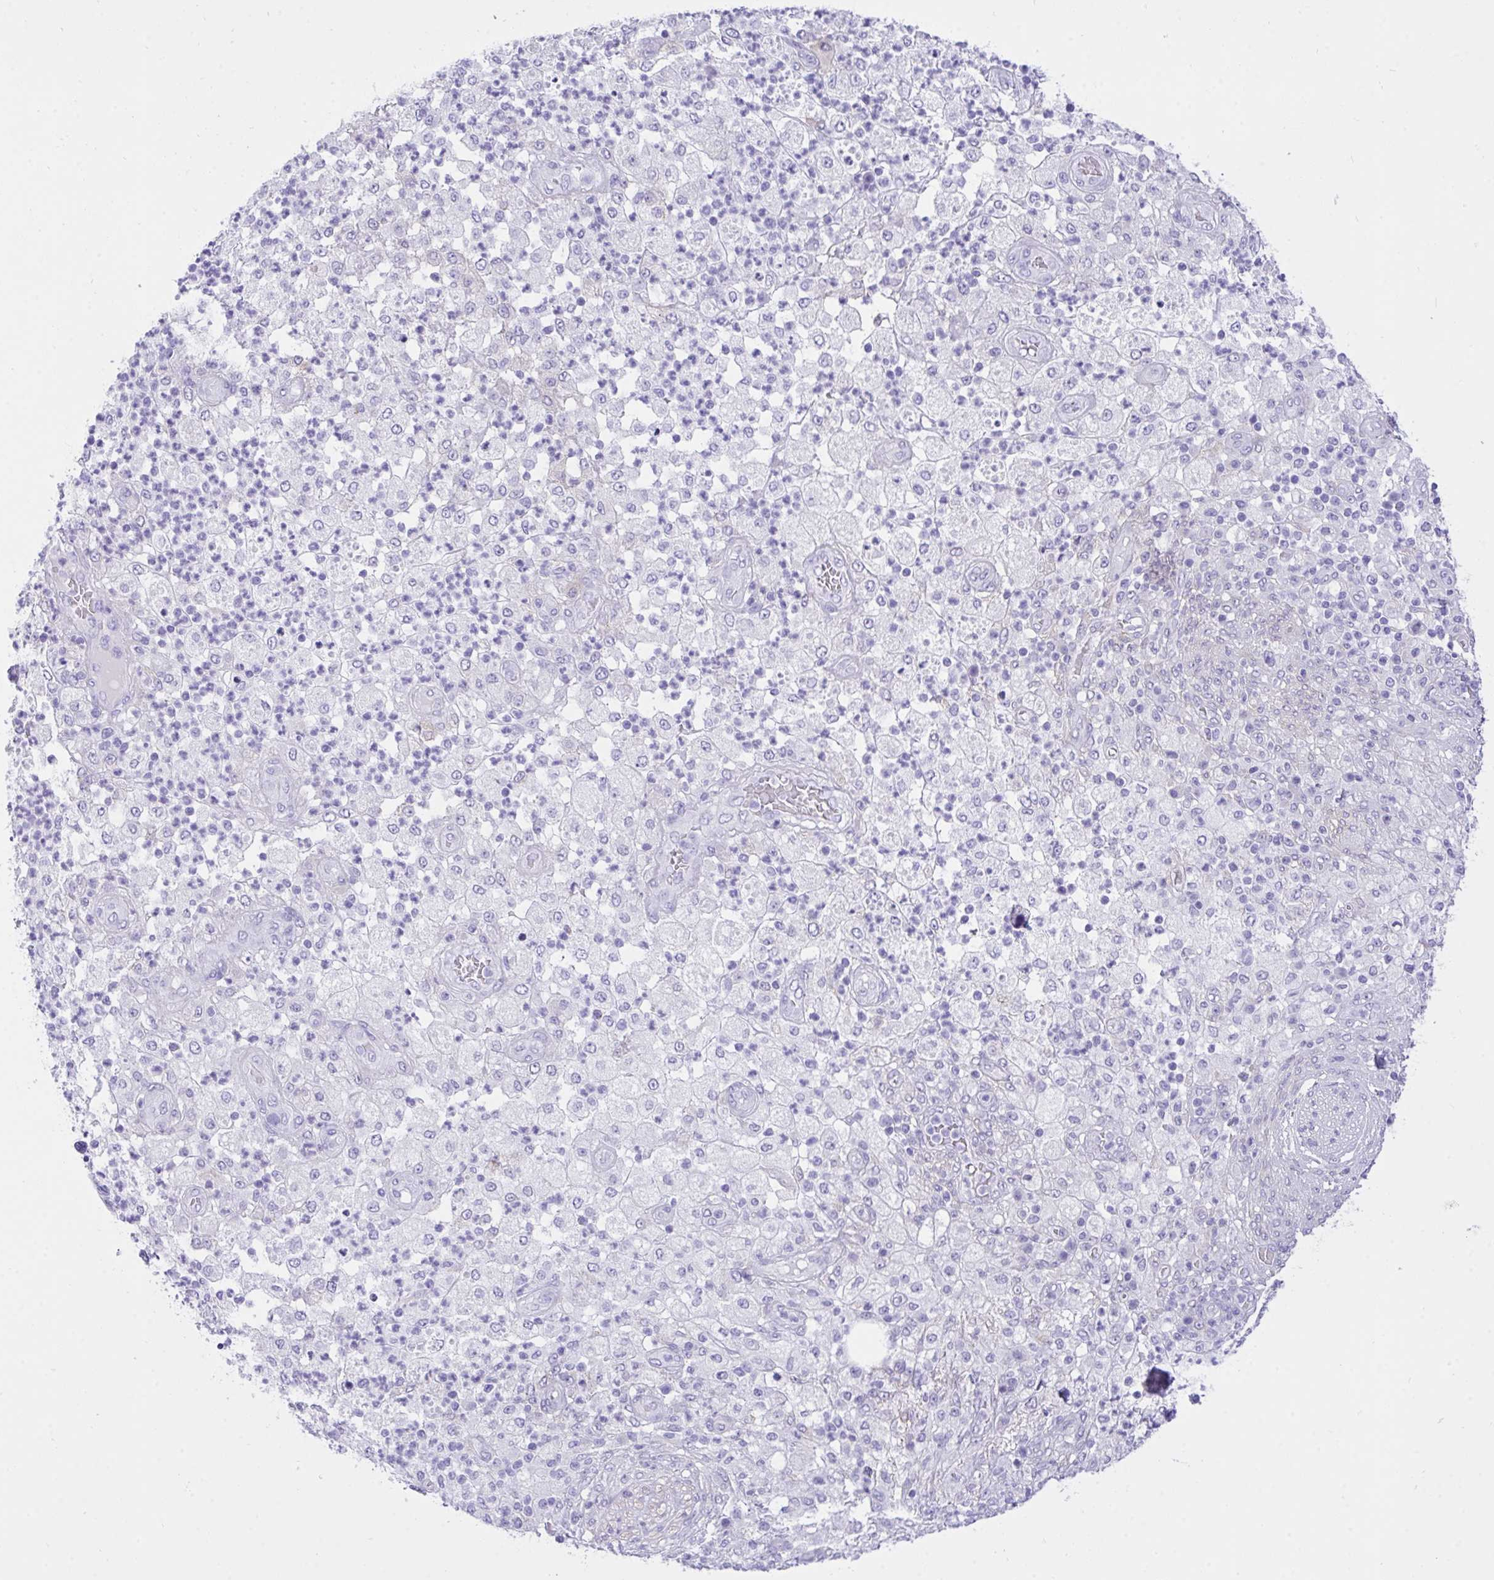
{"staining": {"intensity": "negative", "quantity": "none", "location": "none"}, "tissue": "pancreatic cancer", "cell_type": "Tumor cells", "image_type": "cancer", "snomed": [{"axis": "morphology", "description": "Adenocarcinoma, NOS"}, {"axis": "topography", "description": "Pancreas"}], "caption": "Immunohistochemical staining of pancreatic cancer displays no significant expression in tumor cells.", "gene": "TLN2", "patient": {"sex": "female", "age": 72}}